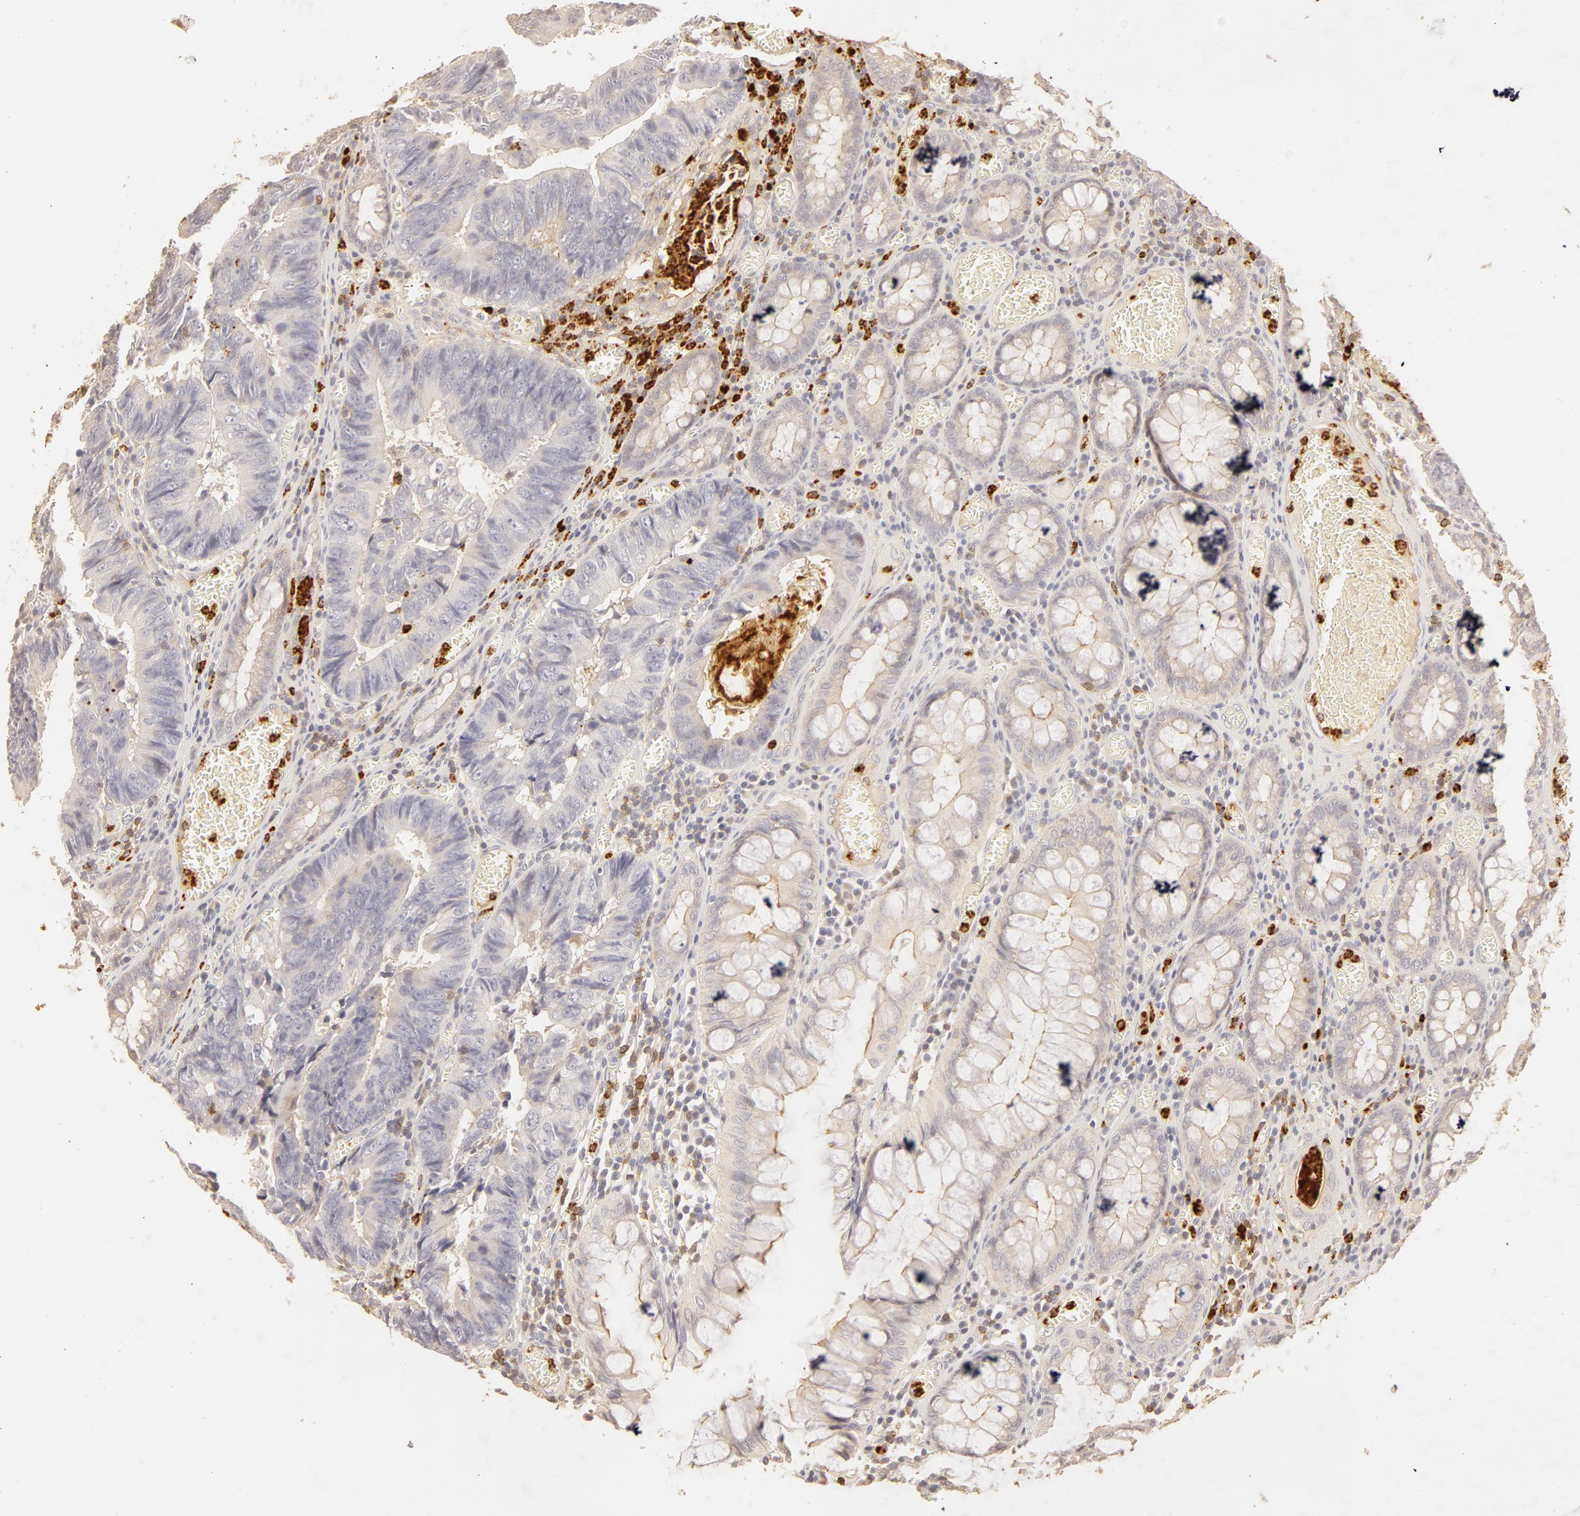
{"staining": {"intensity": "negative", "quantity": "none", "location": "none"}, "tissue": "colorectal cancer", "cell_type": "Tumor cells", "image_type": "cancer", "snomed": [{"axis": "morphology", "description": "Adenocarcinoma, NOS"}, {"axis": "topography", "description": "Rectum"}], "caption": "This is a image of immunohistochemistry (IHC) staining of adenocarcinoma (colorectal), which shows no positivity in tumor cells.", "gene": "C1R", "patient": {"sex": "female", "age": 98}}